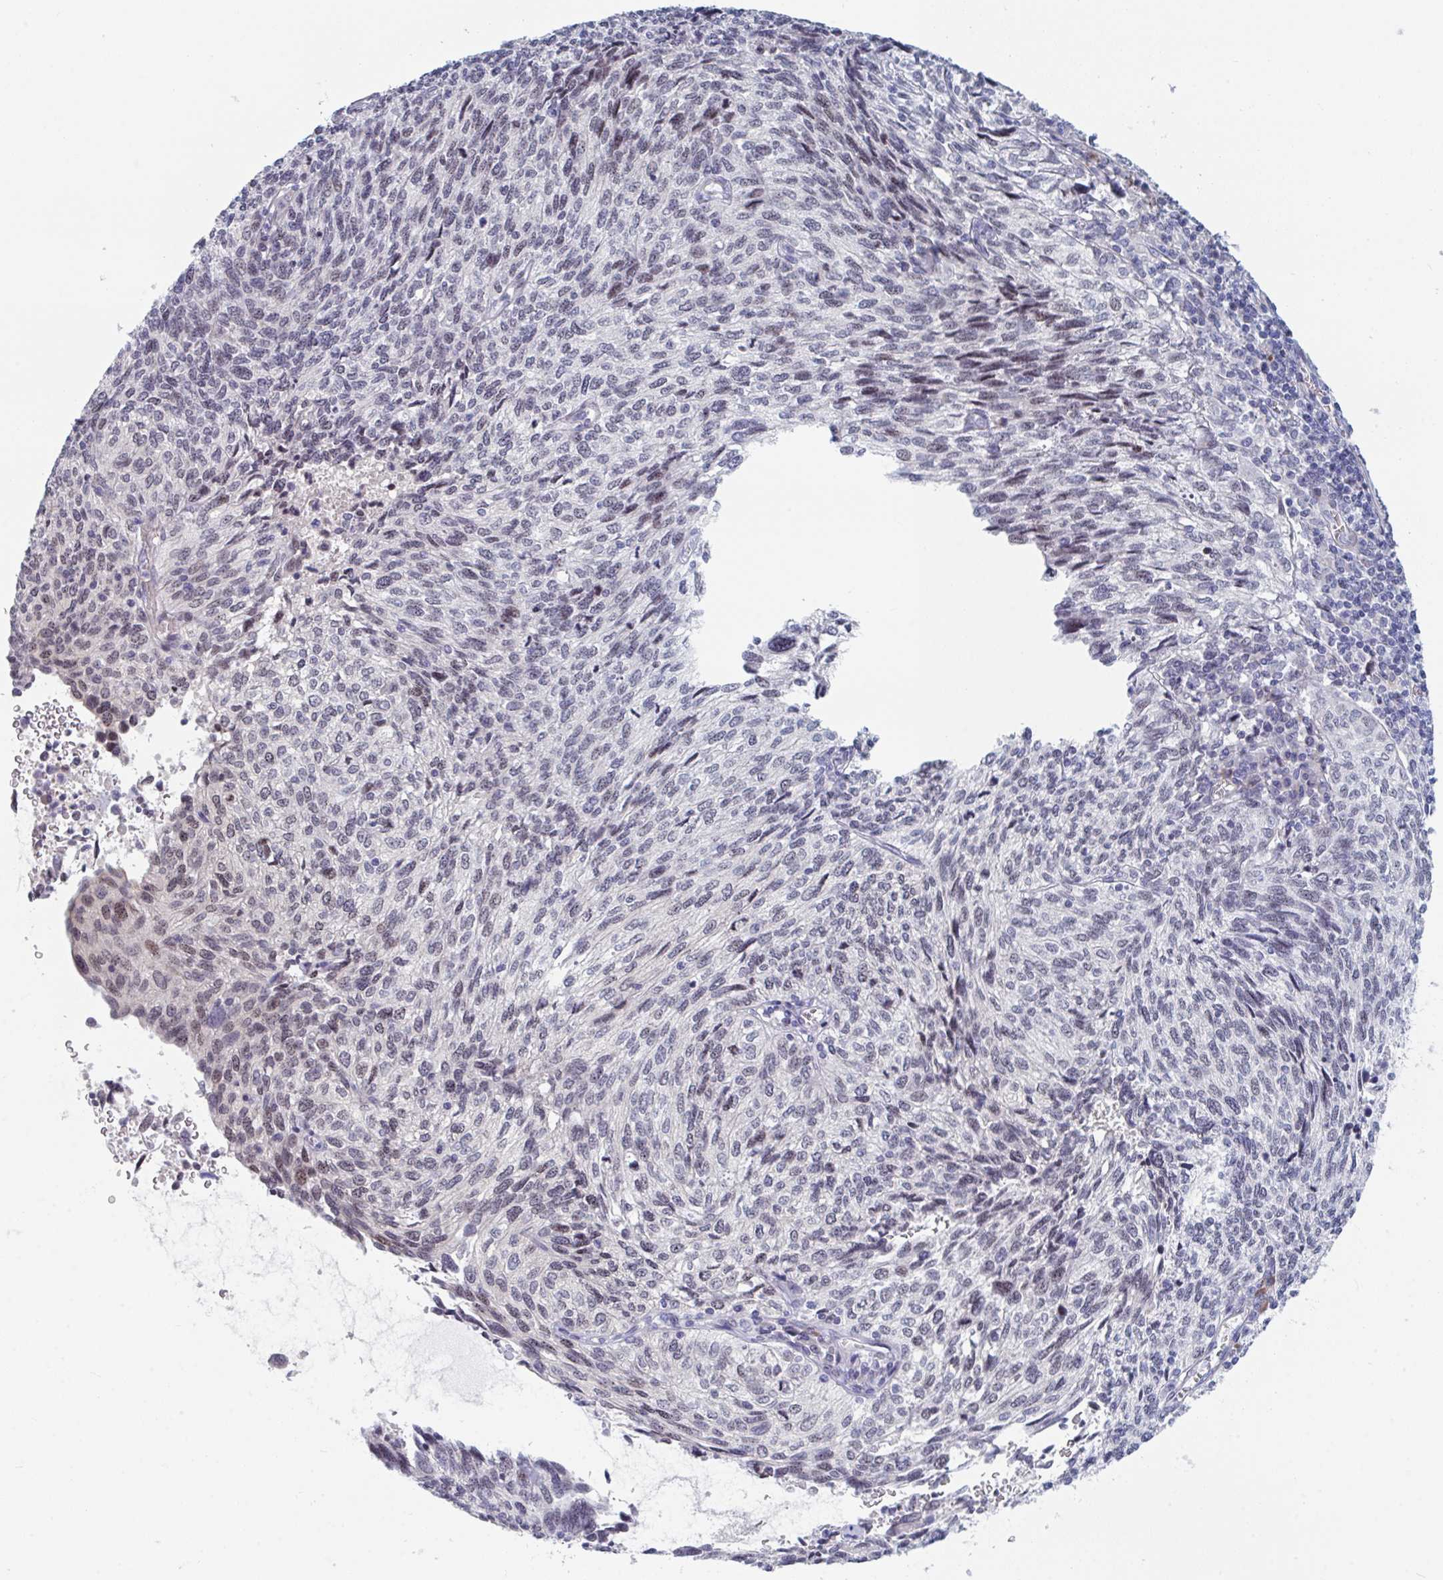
{"staining": {"intensity": "weak", "quantity": "25%-75%", "location": "nuclear"}, "tissue": "cervical cancer", "cell_type": "Tumor cells", "image_type": "cancer", "snomed": [{"axis": "morphology", "description": "Squamous cell carcinoma, NOS"}, {"axis": "topography", "description": "Cervix"}], "caption": "Human cervical cancer (squamous cell carcinoma) stained with a brown dye exhibits weak nuclear positive staining in approximately 25%-75% of tumor cells.", "gene": "CENPT", "patient": {"sex": "female", "age": 45}}